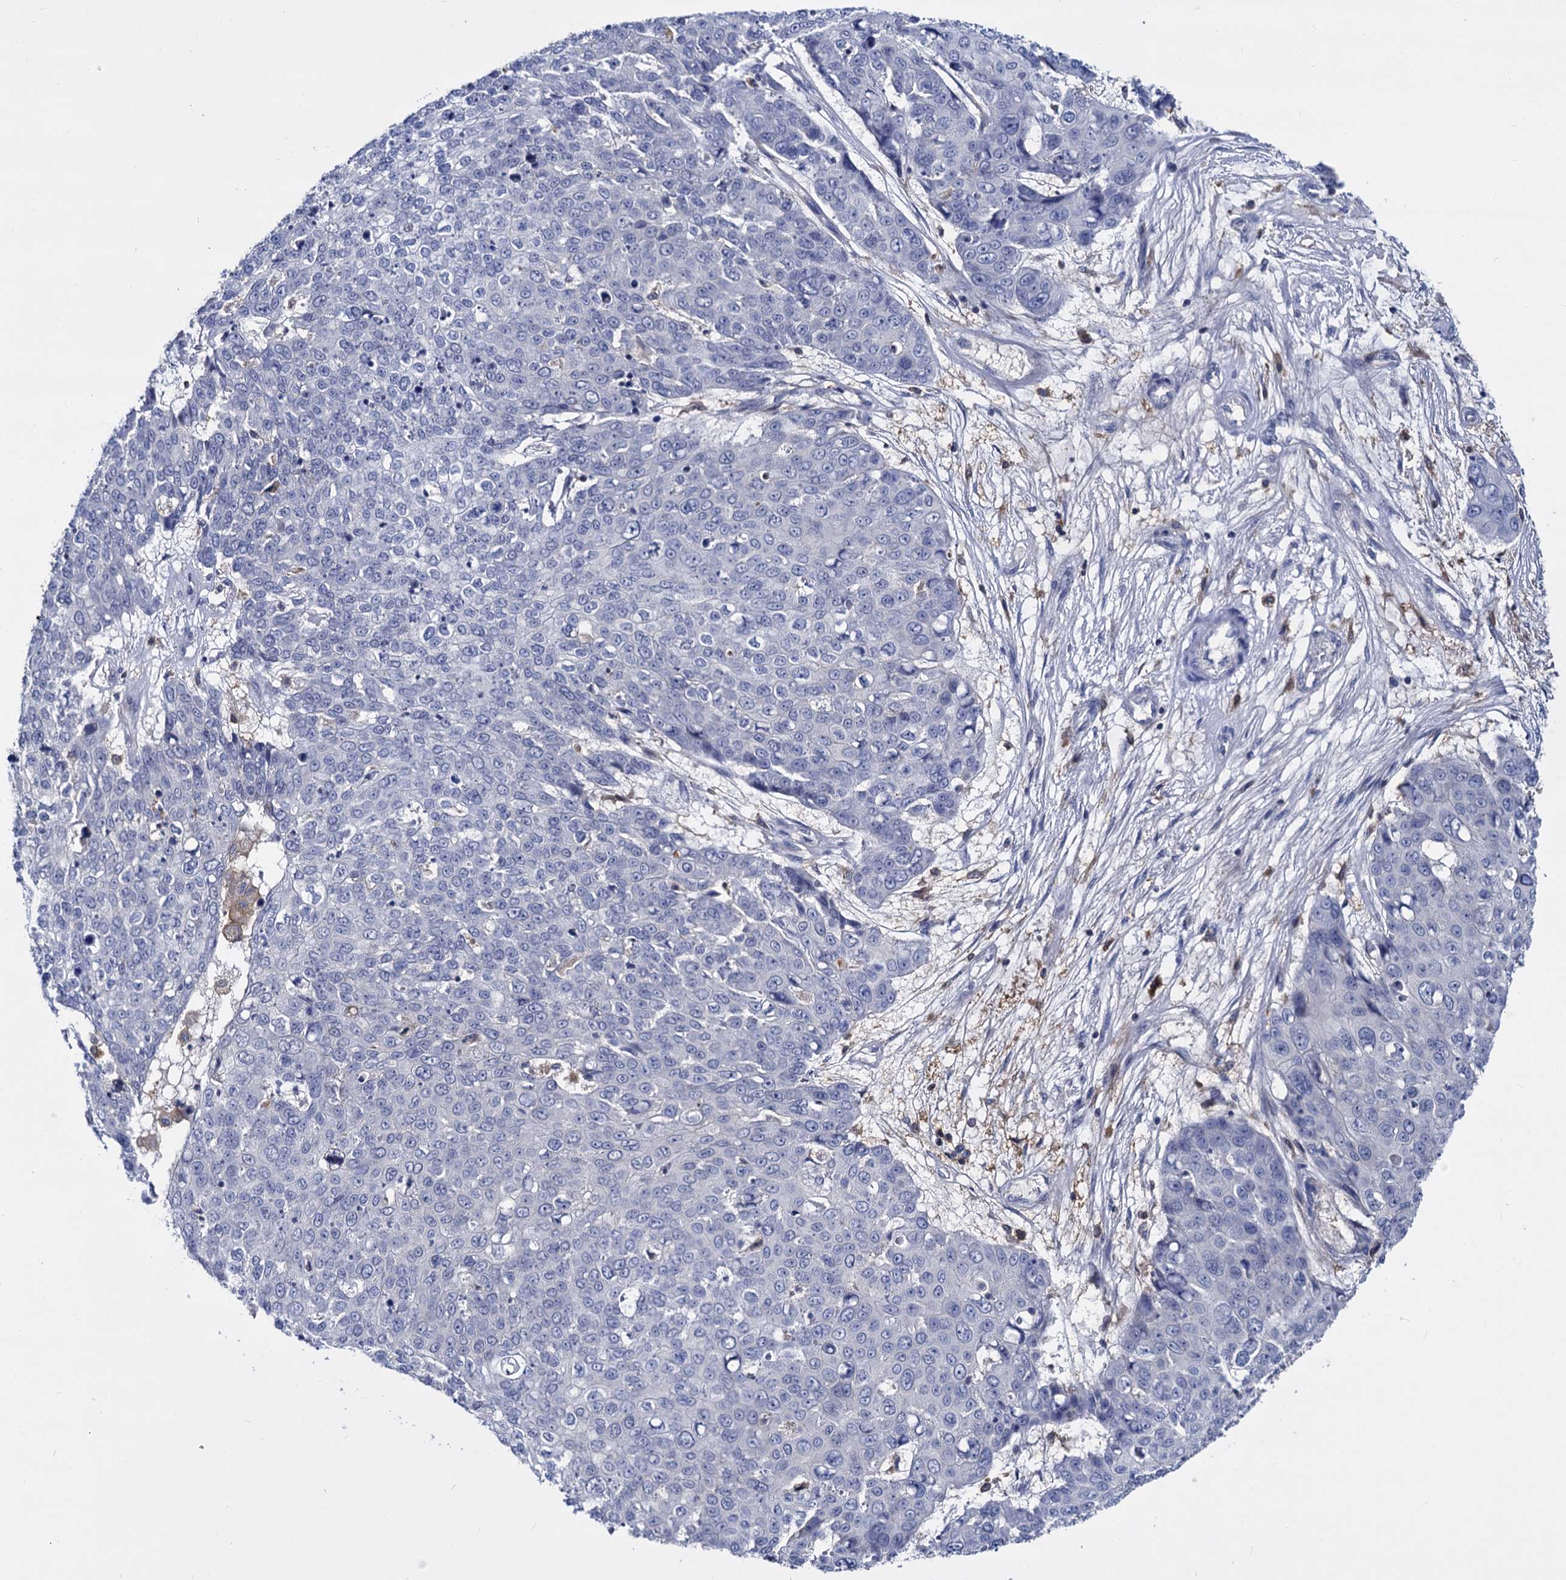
{"staining": {"intensity": "negative", "quantity": "none", "location": "none"}, "tissue": "skin cancer", "cell_type": "Tumor cells", "image_type": "cancer", "snomed": [{"axis": "morphology", "description": "Squamous cell carcinoma, NOS"}, {"axis": "topography", "description": "Skin"}], "caption": "DAB (3,3'-diaminobenzidine) immunohistochemical staining of human skin squamous cell carcinoma exhibits no significant staining in tumor cells.", "gene": "RHOG", "patient": {"sex": "male", "age": 71}}